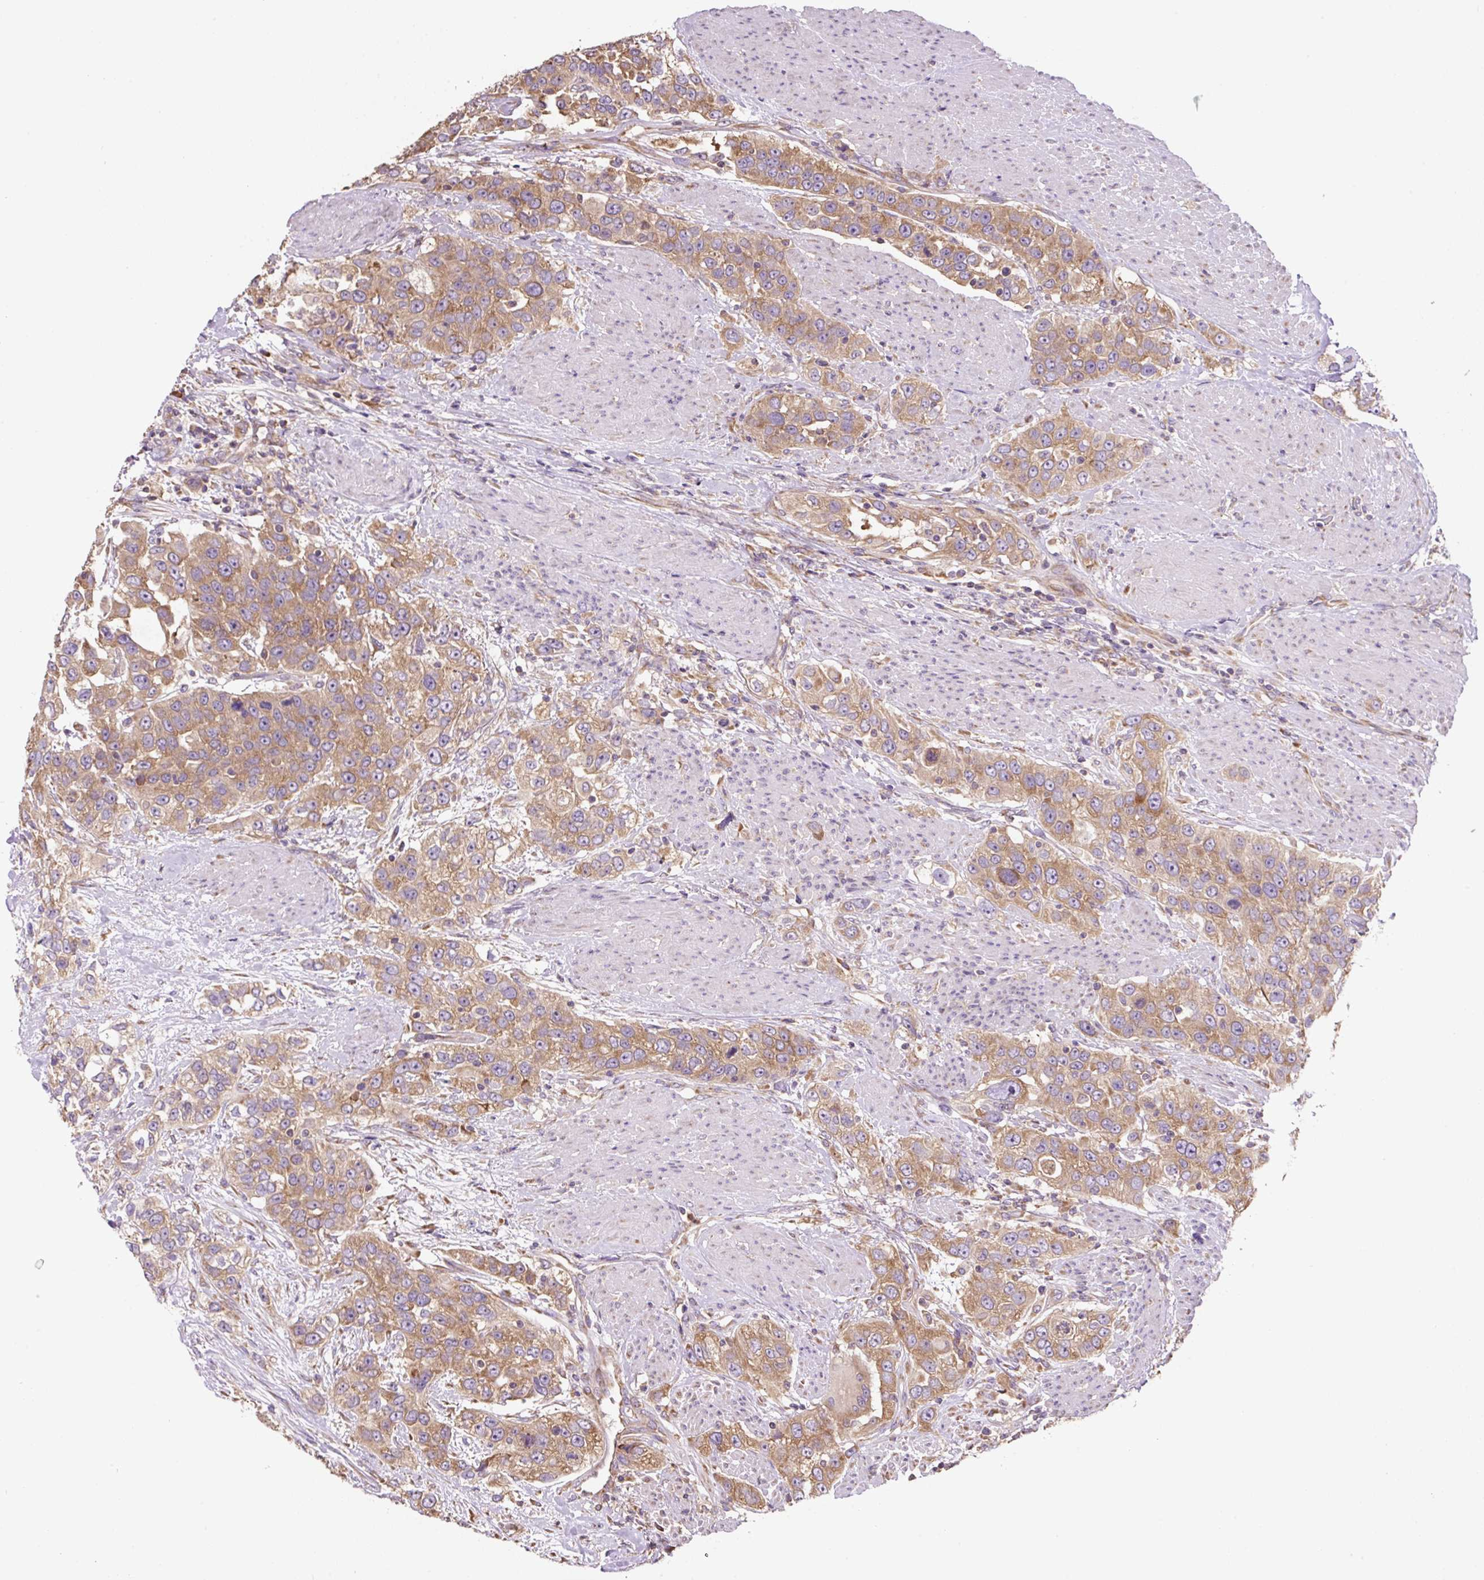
{"staining": {"intensity": "moderate", "quantity": ">75%", "location": "cytoplasmic/membranous"}, "tissue": "urothelial cancer", "cell_type": "Tumor cells", "image_type": "cancer", "snomed": [{"axis": "morphology", "description": "Urothelial carcinoma, High grade"}, {"axis": "topography", "description": "Urinary bladder"}], "caption": "High-magnification brightfield microscopy of urothelial carcinoma (high-grade) stained with DAB (brown) and counterstained with hematoxylin (blue). tumor cells exhibit moderate cytoplasmic/membranous expression is seen in about>75% of cells. (Brightfield microscopy of DAB IHC at high magnification).", "gene": "RPS23", "patient": {"sex": "female", "age": 80}}